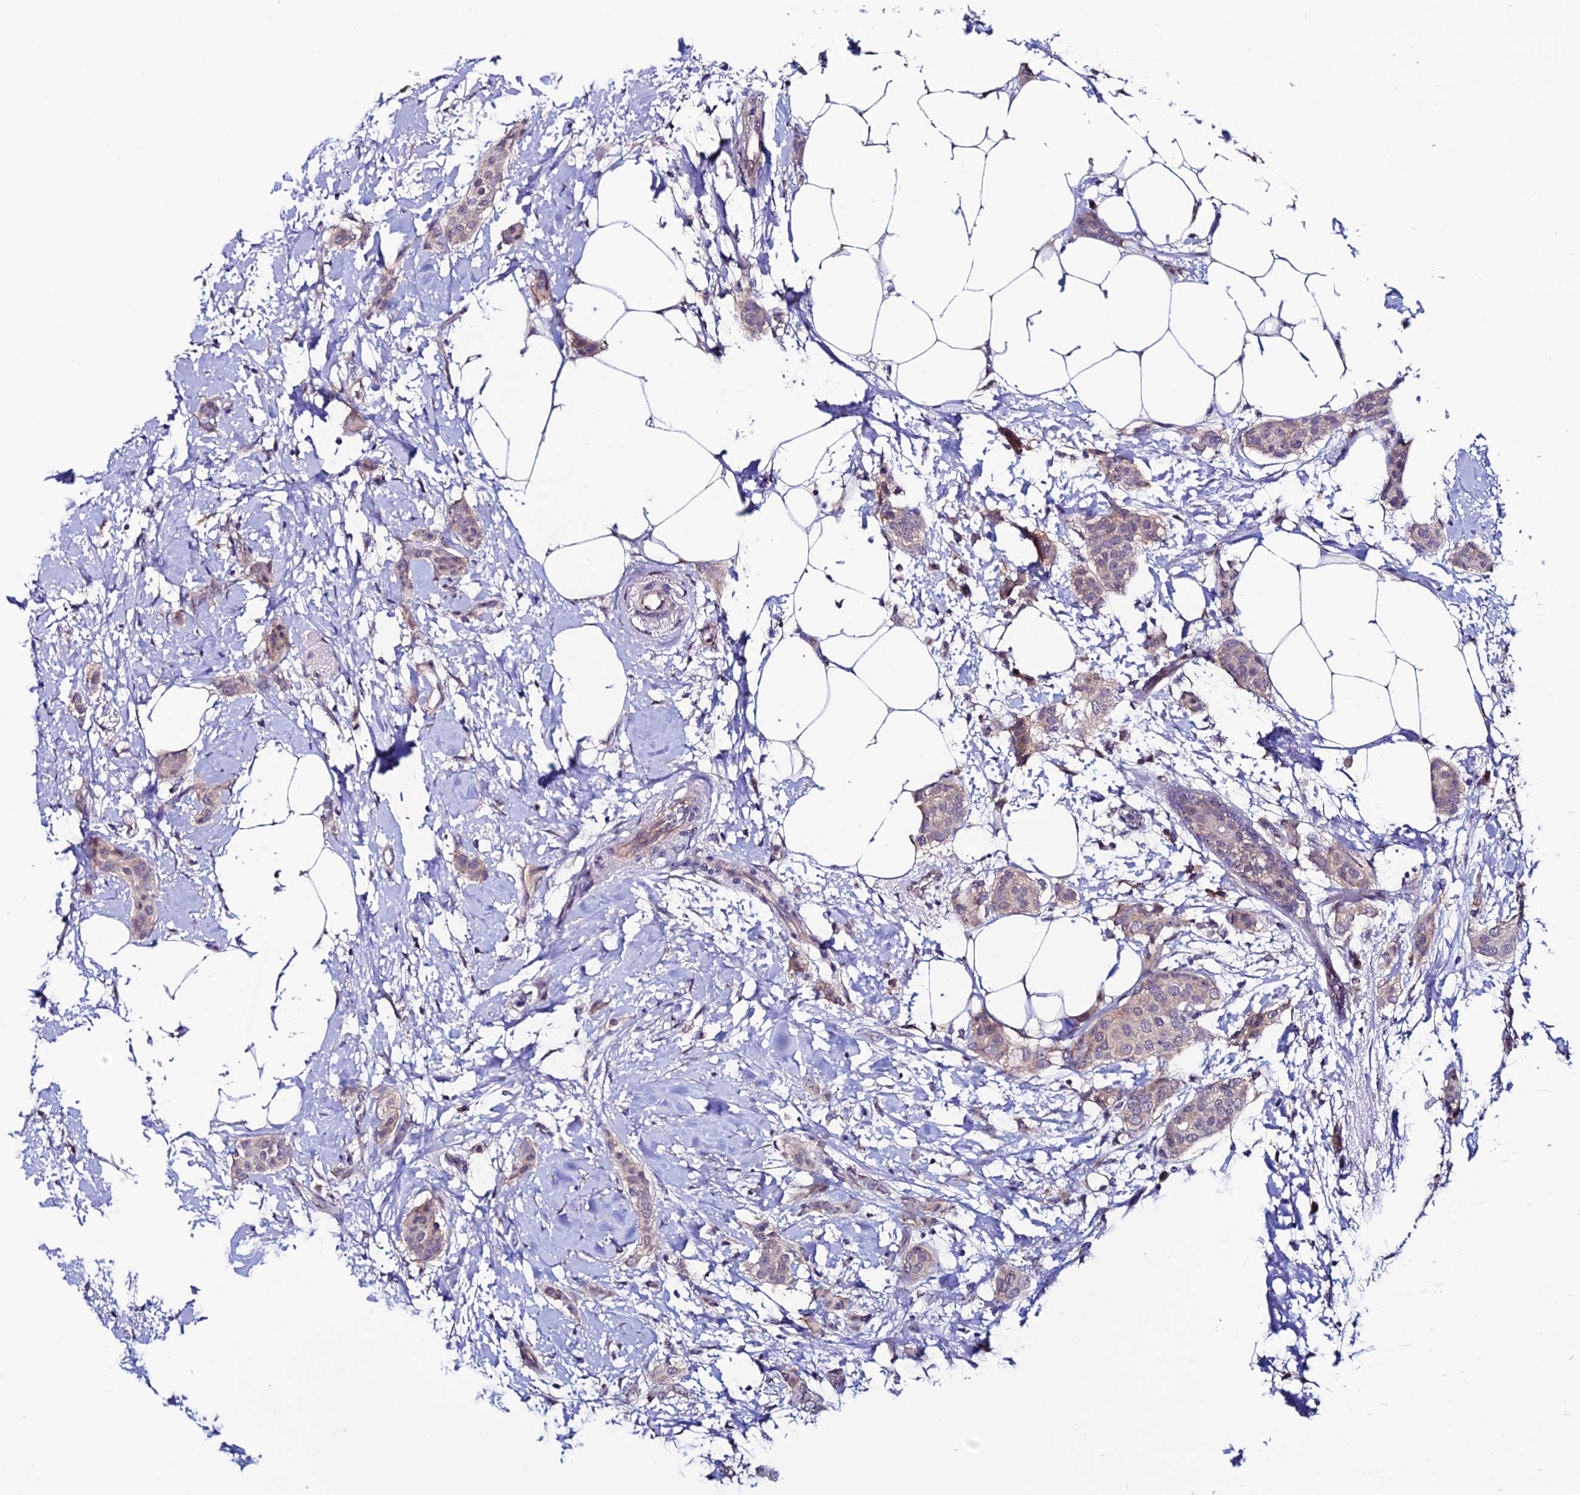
{"staining": {"intensity": "weak", "quantity": "<25%", "location": "cytoplasmic/membranous"}, "tissue": "breast cancer", "cell_type": "Tumor cells", "image_type": "cancer", "snomed": [{"axis": "morphology", "description": "Duct carcinoma"}, {"axis": "topography", "description": "Breast"}], "caption": "This is an IHC micrograph of human breast invasive ductal carcinoma. There is no expression in tumor cells.", "gene": "FZD8", "patient": {"sex": "female", "age": 72}}